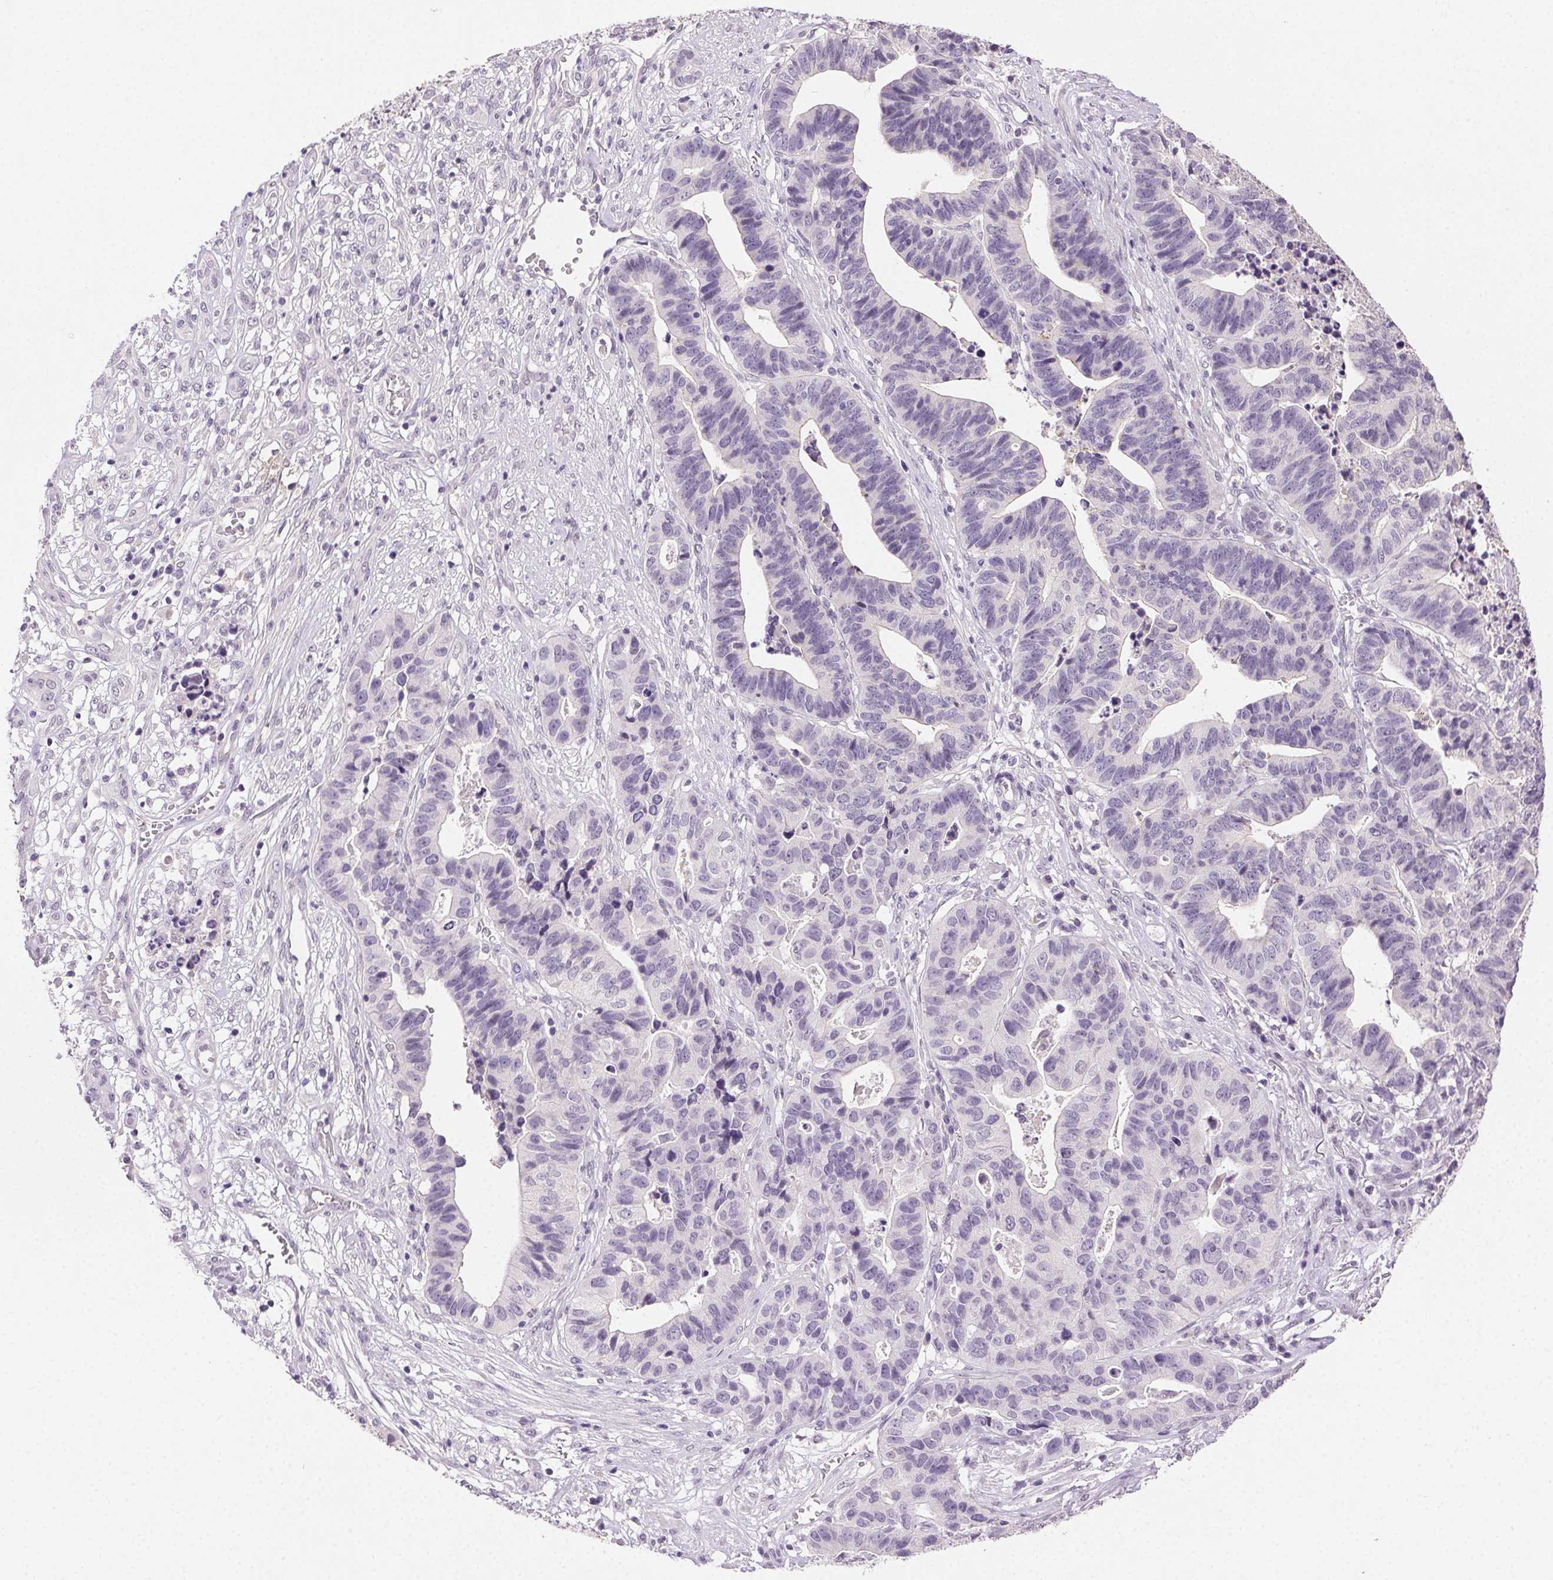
{"staining": {"intensity": "negative", "quantity": "none", "location": "none"}, "tissue": "stomach cancer", "cell_type": "Tumor cells", "image_type": "cancer", "snomed": [{"axis": "morphology", "description": "Adenocarcinoma, NOS"}, {"axis": "topography", "description": "Stomach, upper"}], "caption": "Adenocarcinoma (stomach) stained for a protein using immunohistochemistry reveals no staining tumor cells.", "gene": "CLDN10", "patient": {"sex": "female", "age": 67}}